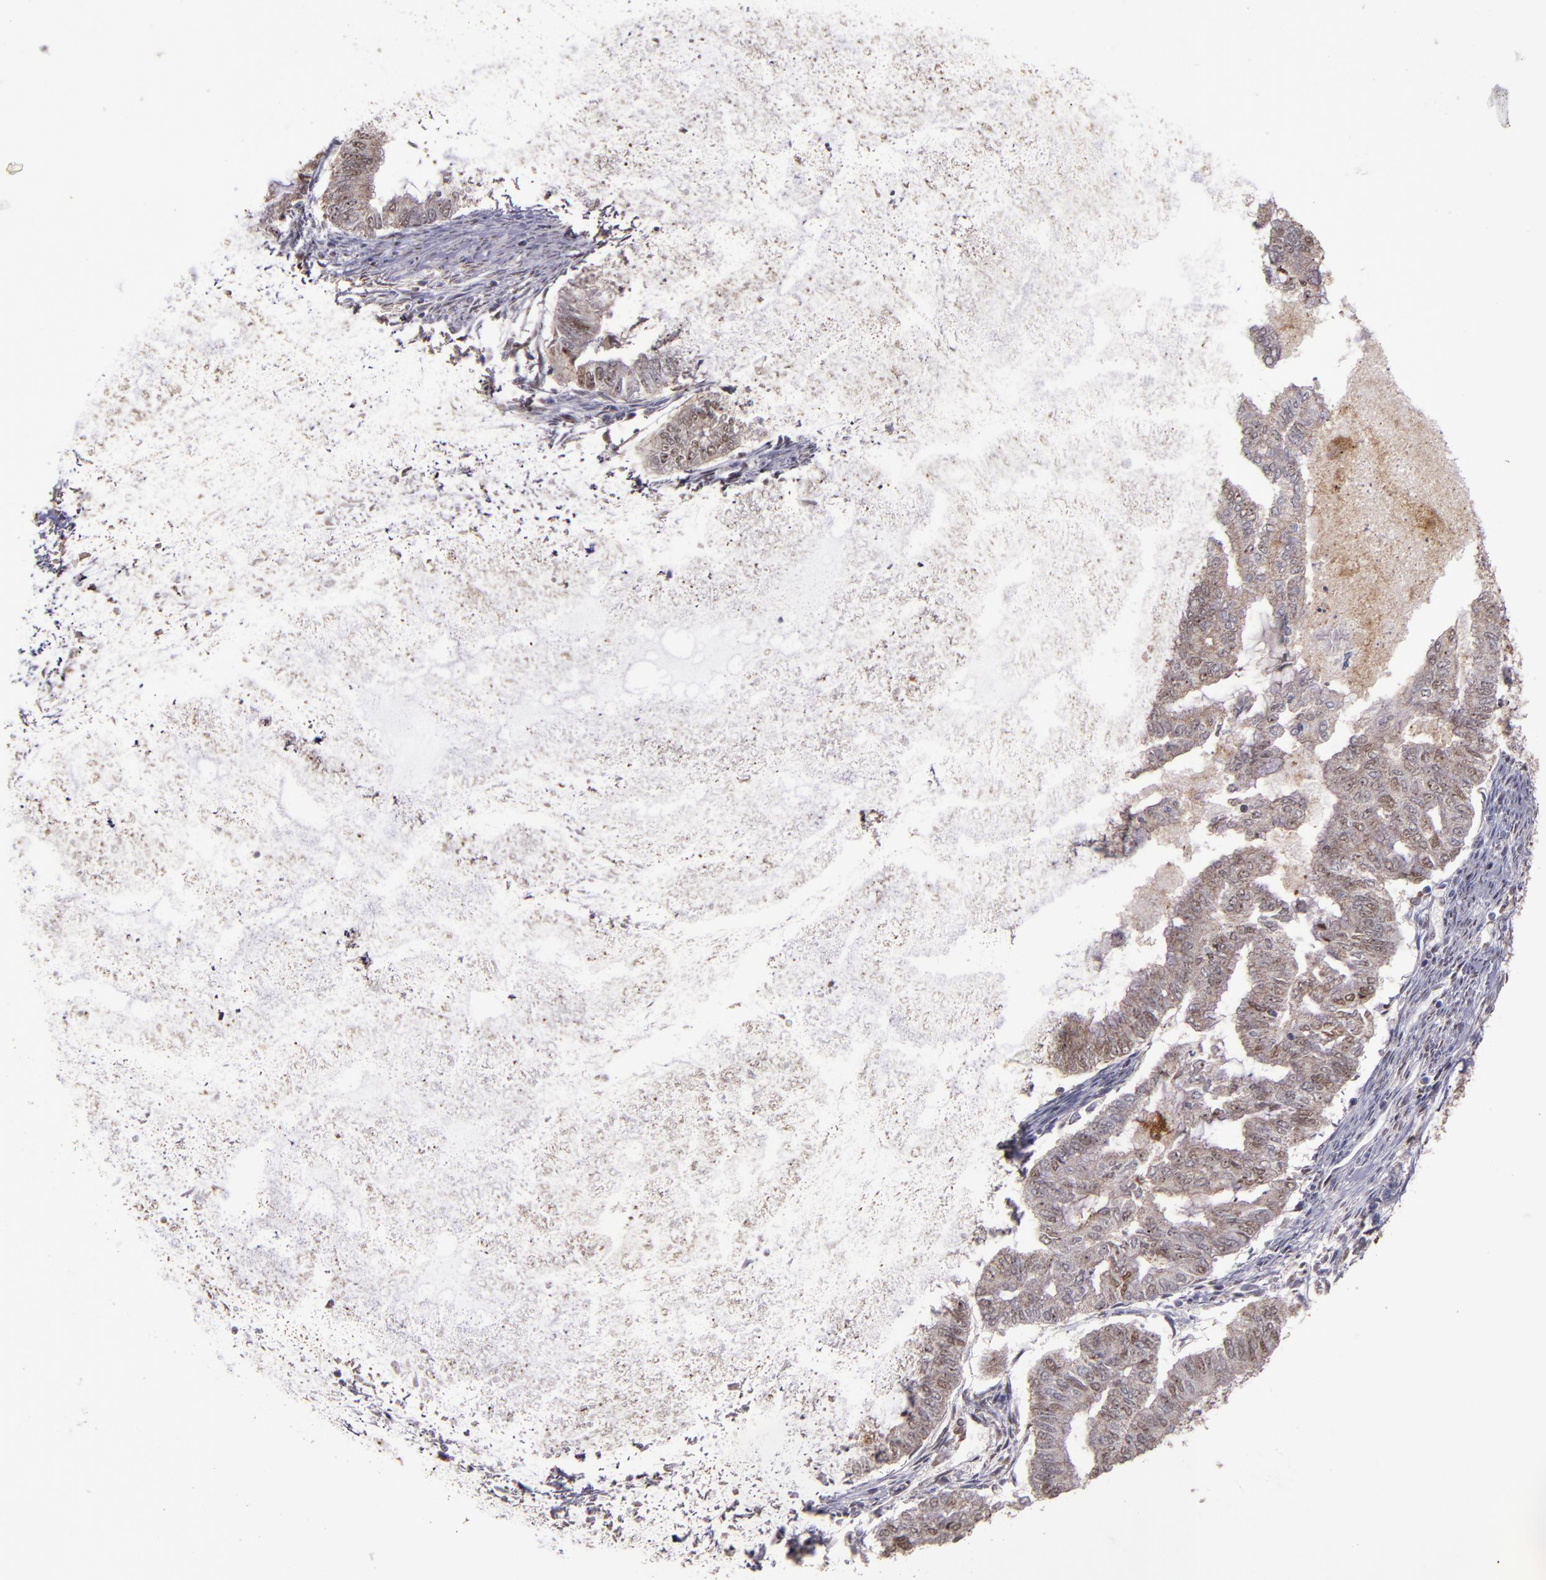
{"staining": {"intensity": "moderate", "quantity": "25%-75%", "location": "cytoplasmic/membranous,nuclear"}, "tissue": "endometrial cancer", "cell_type": "Tumor cells", "image_type": "cancer", "snomed": [{"axis": "morphology", "description": "Adenocarcinoma, NOS"}, {"axis": "topography", "description": "Endometrium"}], "caption": "DAB (3,3'-diaminobenzidine) immunohistochemical staining of human endometrial adenocarcinoma reveals moderate cytoplasmic/membranous and nuclear protein positivity in about 25%-75% of tumor cells.", "gene": "CECR2", "patient": {"sex": "female", "age": 79}}